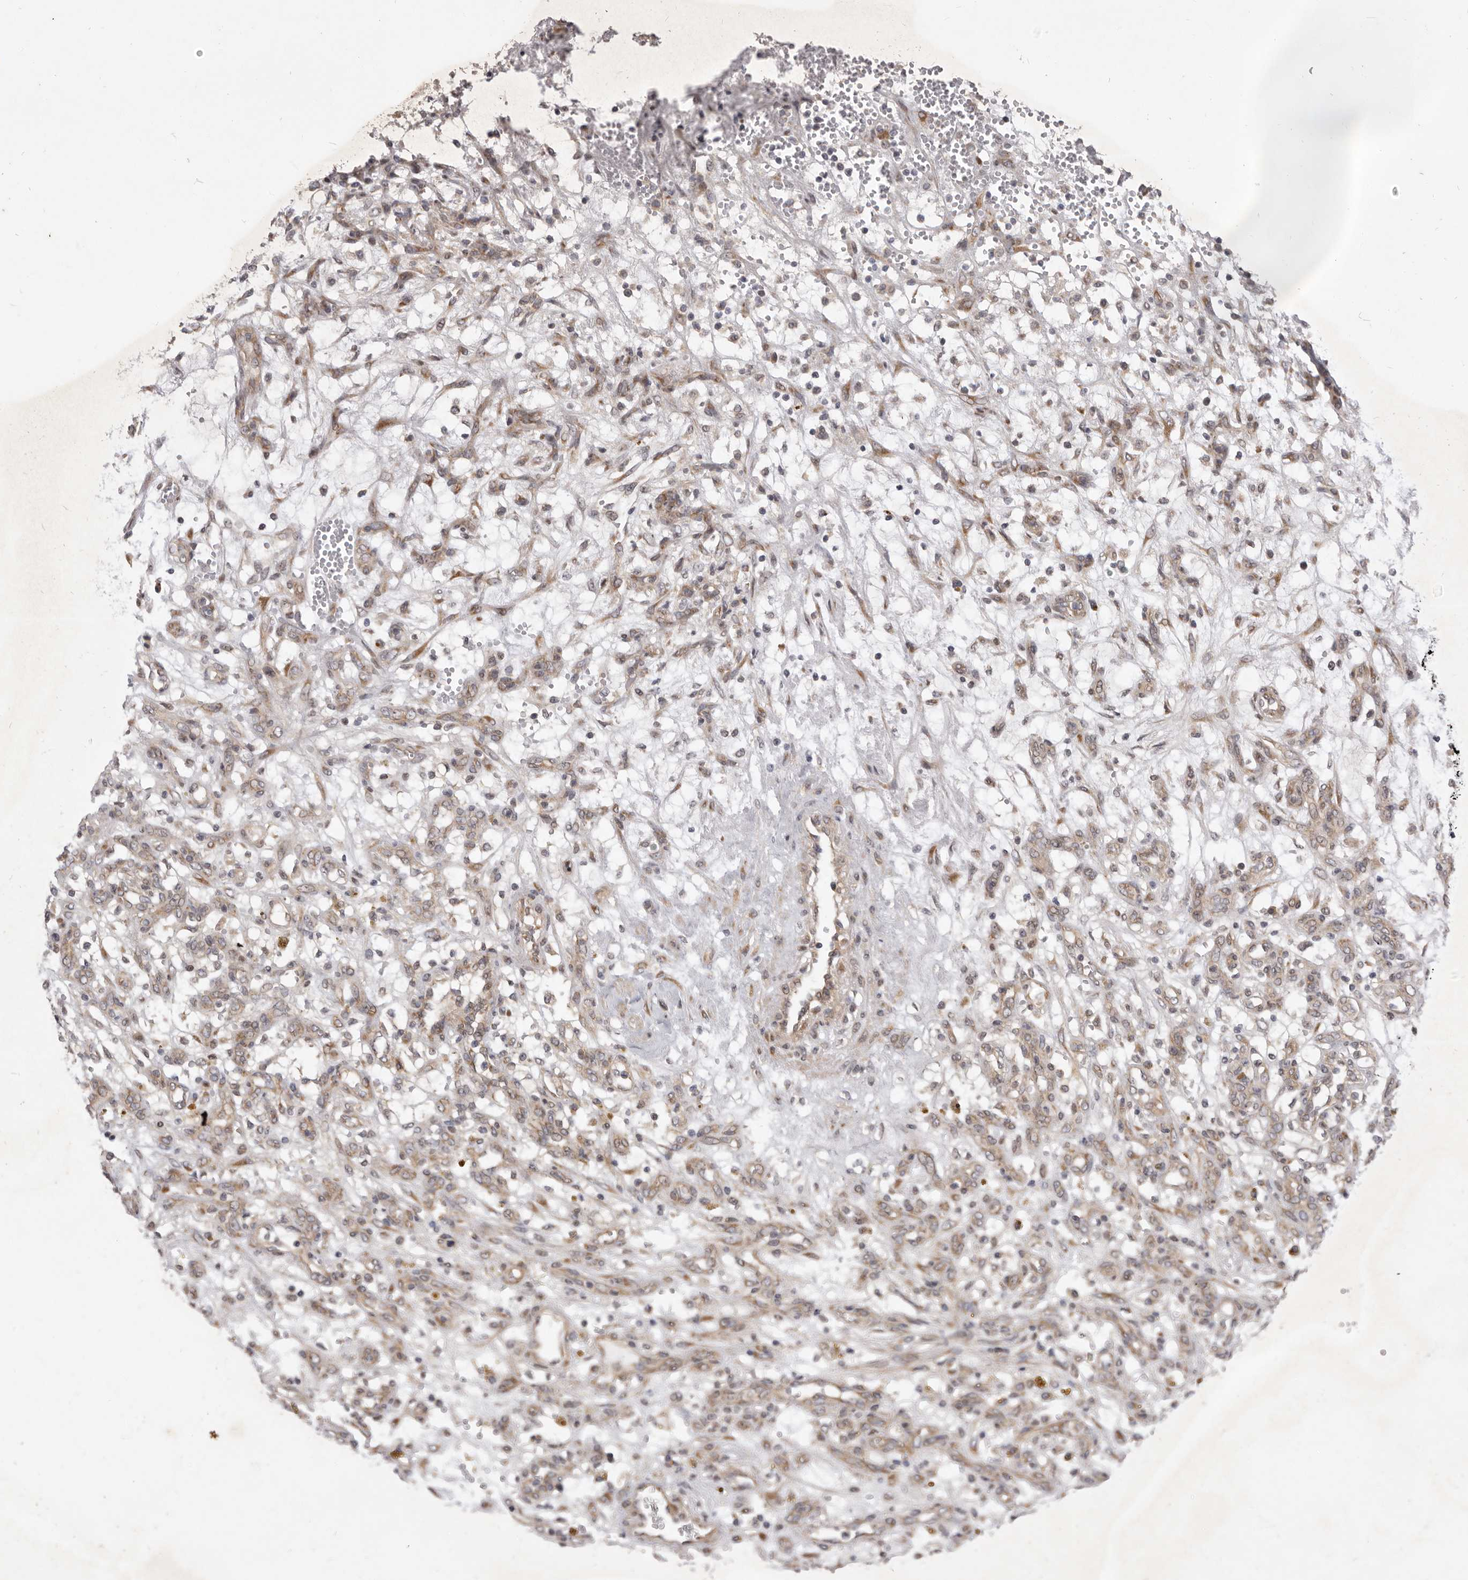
{"staining": {"intensity": "weak", "quantity": "<25%", "location": "cytoplasmic/membranous"}, "tissue": "renal cancer", "cell_type": "Tumor cells", "image_type": "cancer", "snomed": [{"axis": "morphology", "description": "Adenocarcinoma, NOS"}, {"axis": "topography", "description": "Kidney"}], "caption": "The micrograph demonstrates no staining of tumor cells in renal adenocarcinoma.", "gene": "TBC1D8B", "patient": {"sex": "female", "age": 57}}